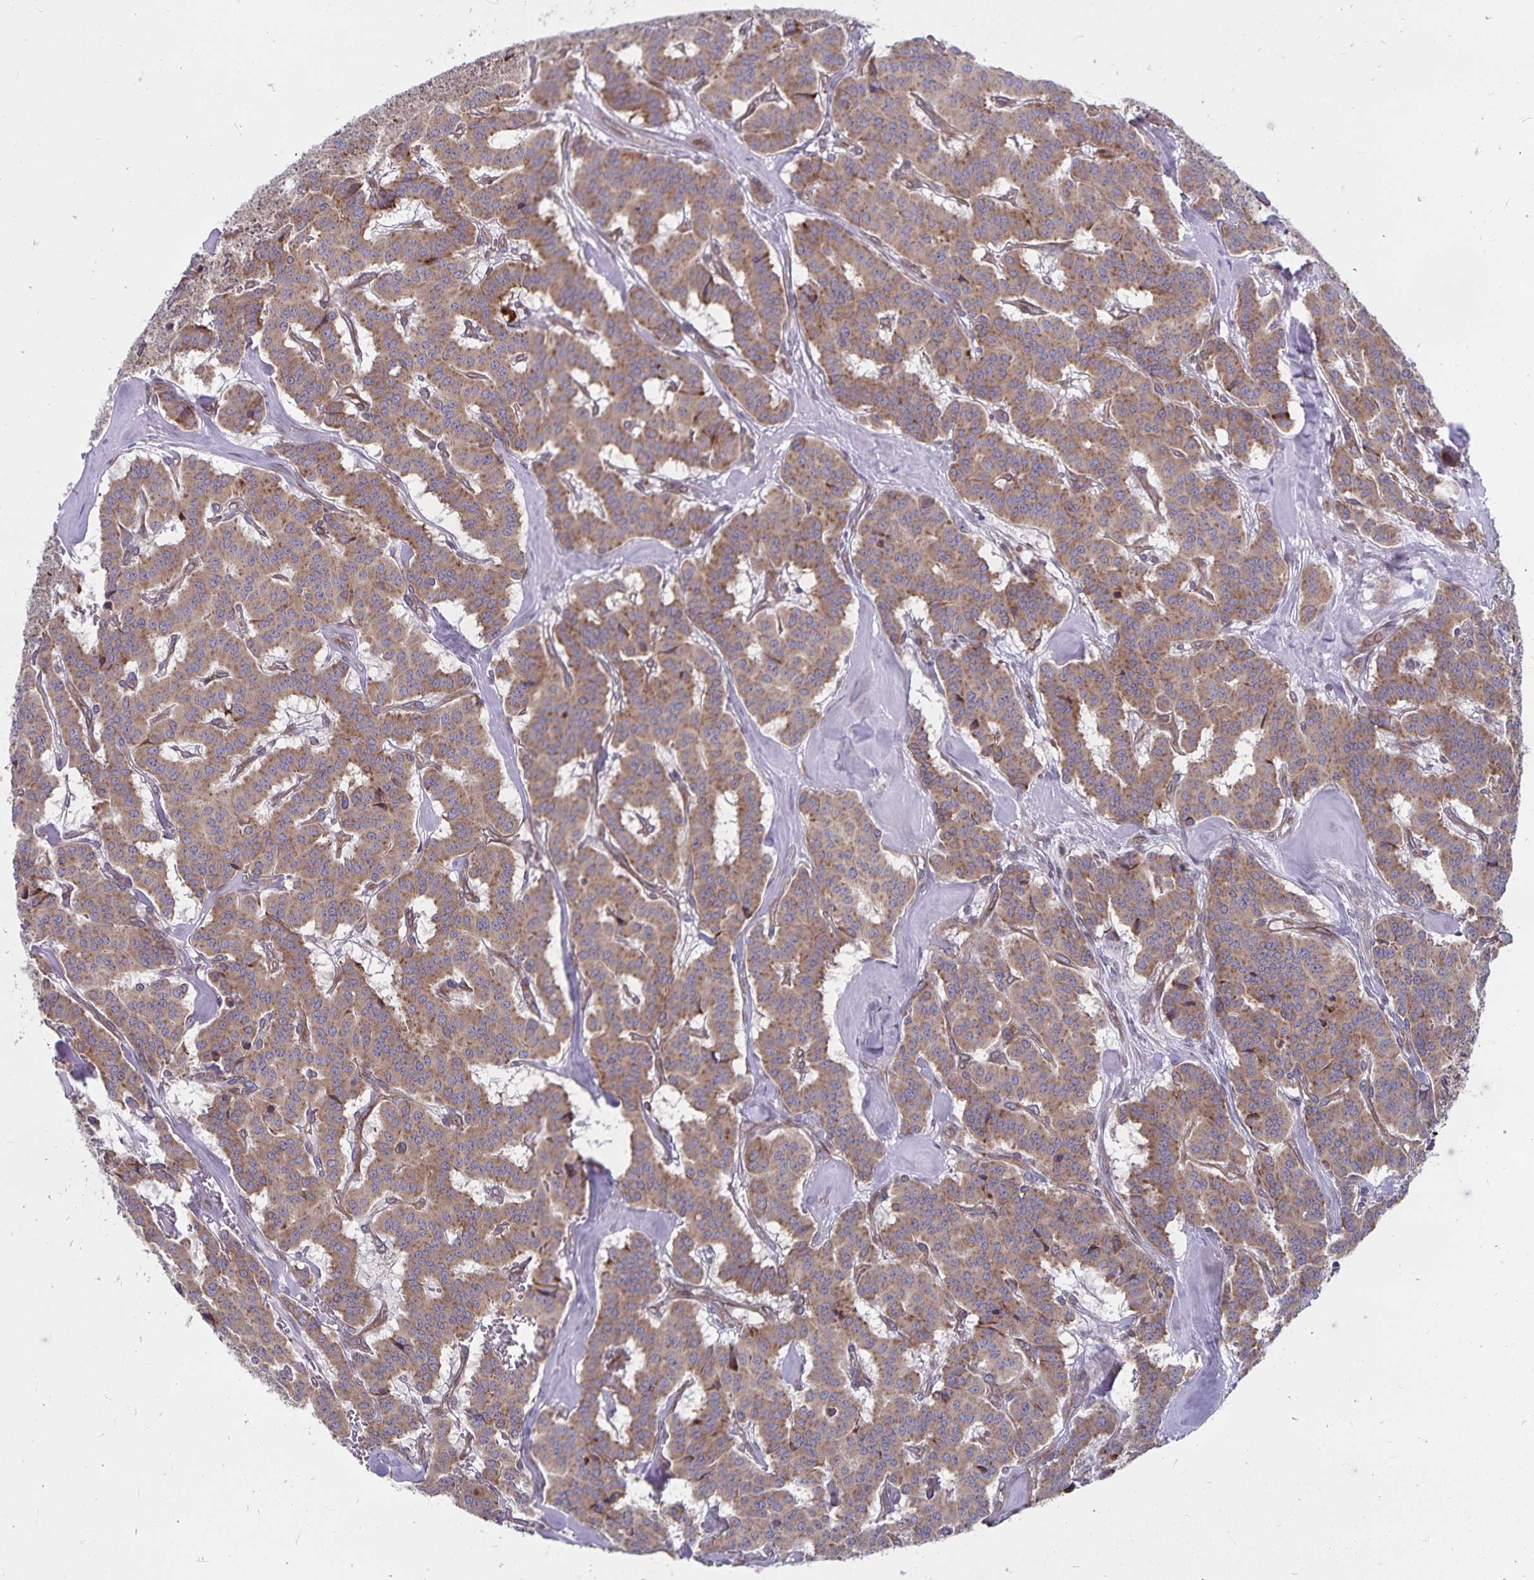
{"staining": {"intensity": "moderate", "quantity": ">75%", "location": "cytoplasmic/membranous"}, "tissue": "carcinoid", "cell_type": "Tumor cells", "image_type": "cancer", "snomed": [{"axis": "morphology", "description": "Normal tissue, NOS"}, {"axis": "morphology", "description": "Carcinoid, malignant, NOS"}, {"axis": "topography", "description": "Lung"}], "caption": "IHC staining of carcinoid, which exhibits medium levels of moderate cytoplasmic/membranous staining in approximately >75% of tumor cells indicating moderate cytoplasmic/membranous protein expression. The staining was performed using DAB (brown) for protein detection and nuclei were counterstained in hematoxylin (blue).", "gene": "SEC62", "patient": {"sex": "female", "age": 46}}